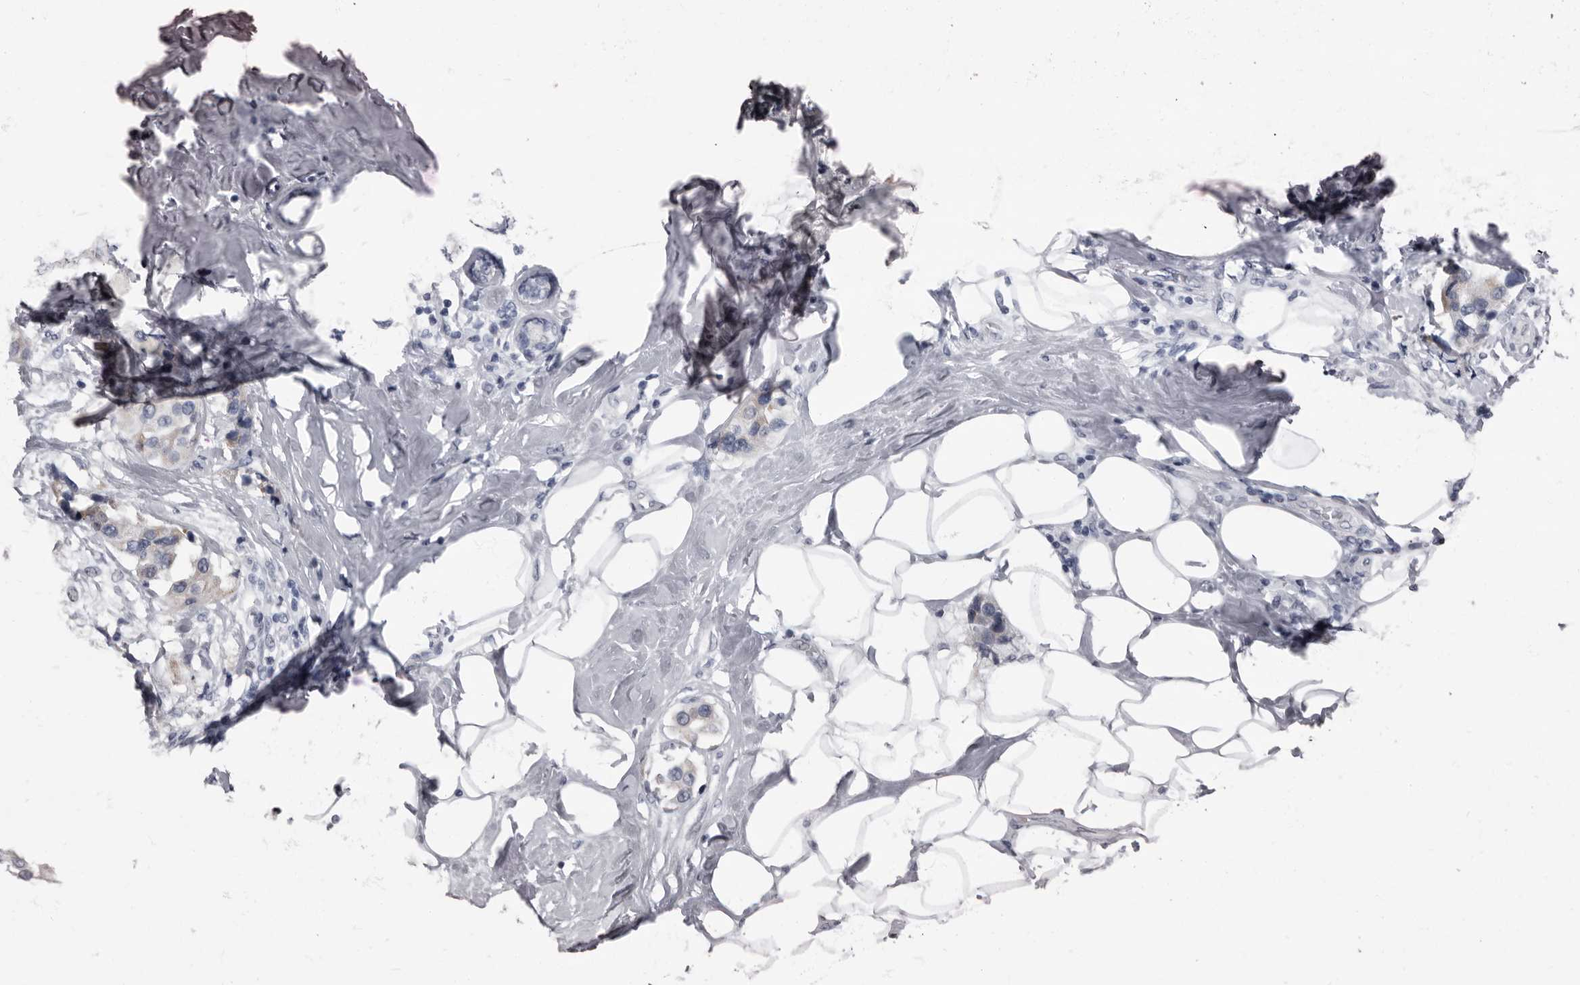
{"staining": {"intensity": "negative", "quantity": "none", "location": "none"}, "tissue": "breast cancer", "cell_type": "Tumor cells", "image_type": "cancer", "snomed": [{"axis": "morphology", "description": "Normal tissue, NOS"}, {"axis": "morphology", "description": "Duct carcinoma"}, {"axis": "topography", "description": "Breast"}], "caption": "The immunohistochemistry photomicrograph has no significant positivity in tumor cells of intraductal carcinoma (breast) tissue.", "gene": "TPD52L1", "patient": {"sex": "female", "age": 39}}